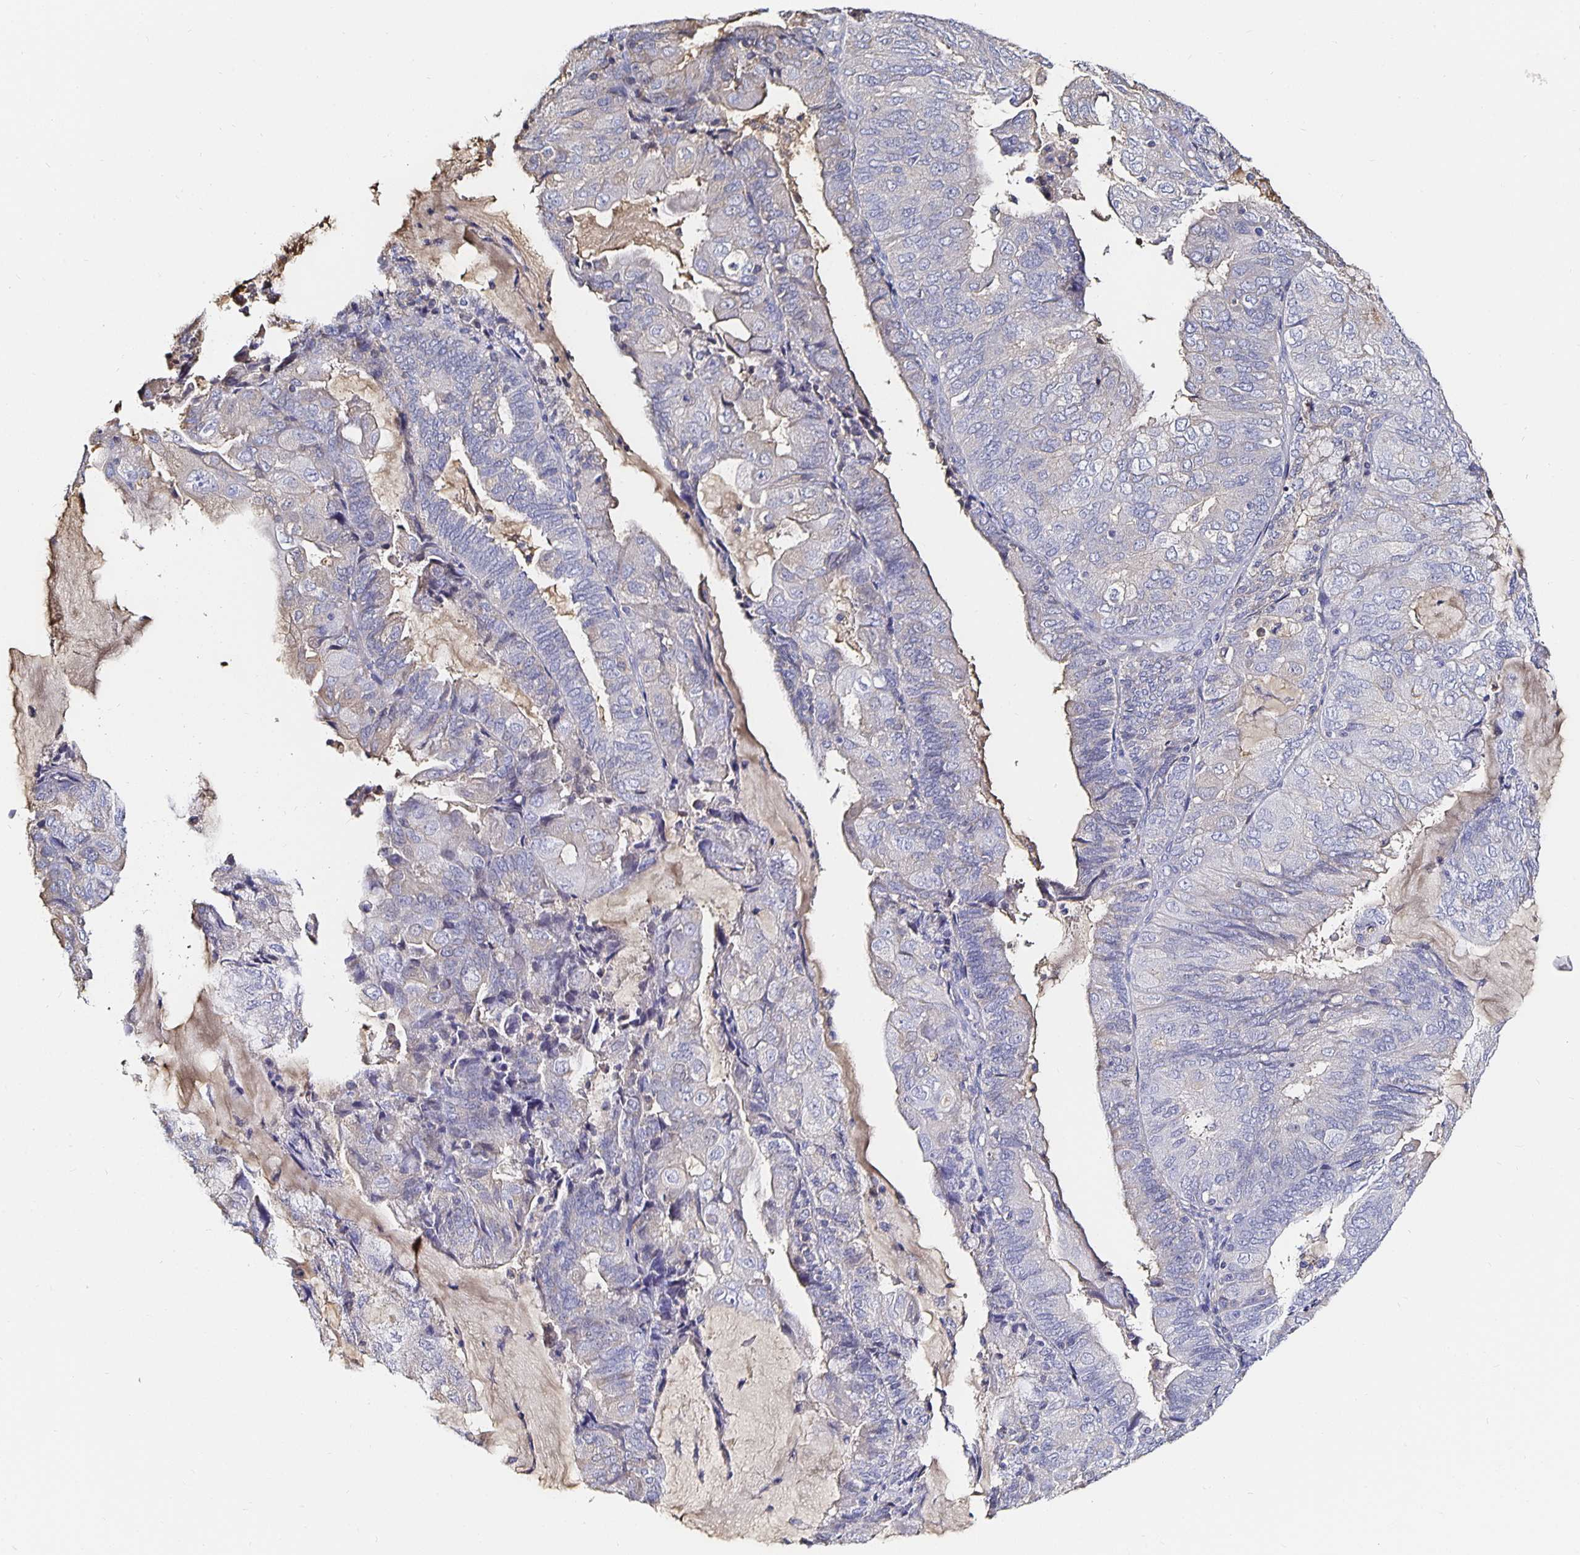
{"staining": {"intensity": "negative", "quantity": "none", "location": "none"}, "tissue": "endometrial cancer", "cell_type": "Tumor cells", "image_type": "cancer", "snomed": [{"axis": "morphology", "description": "Adenocarcinoma, NOS"}, {"axis": "topography", "description": "Endometrium"}], "caption": "A photomicrograph of endometrial adenocarcinoma stained for a protein demonstrates no brown staining in tumor cells. (DAB immunohistochemistry visualized using brightfield microscopy, high magnification).", "gene": "TTR", "patient": {"sex": "female", "age": 81}}